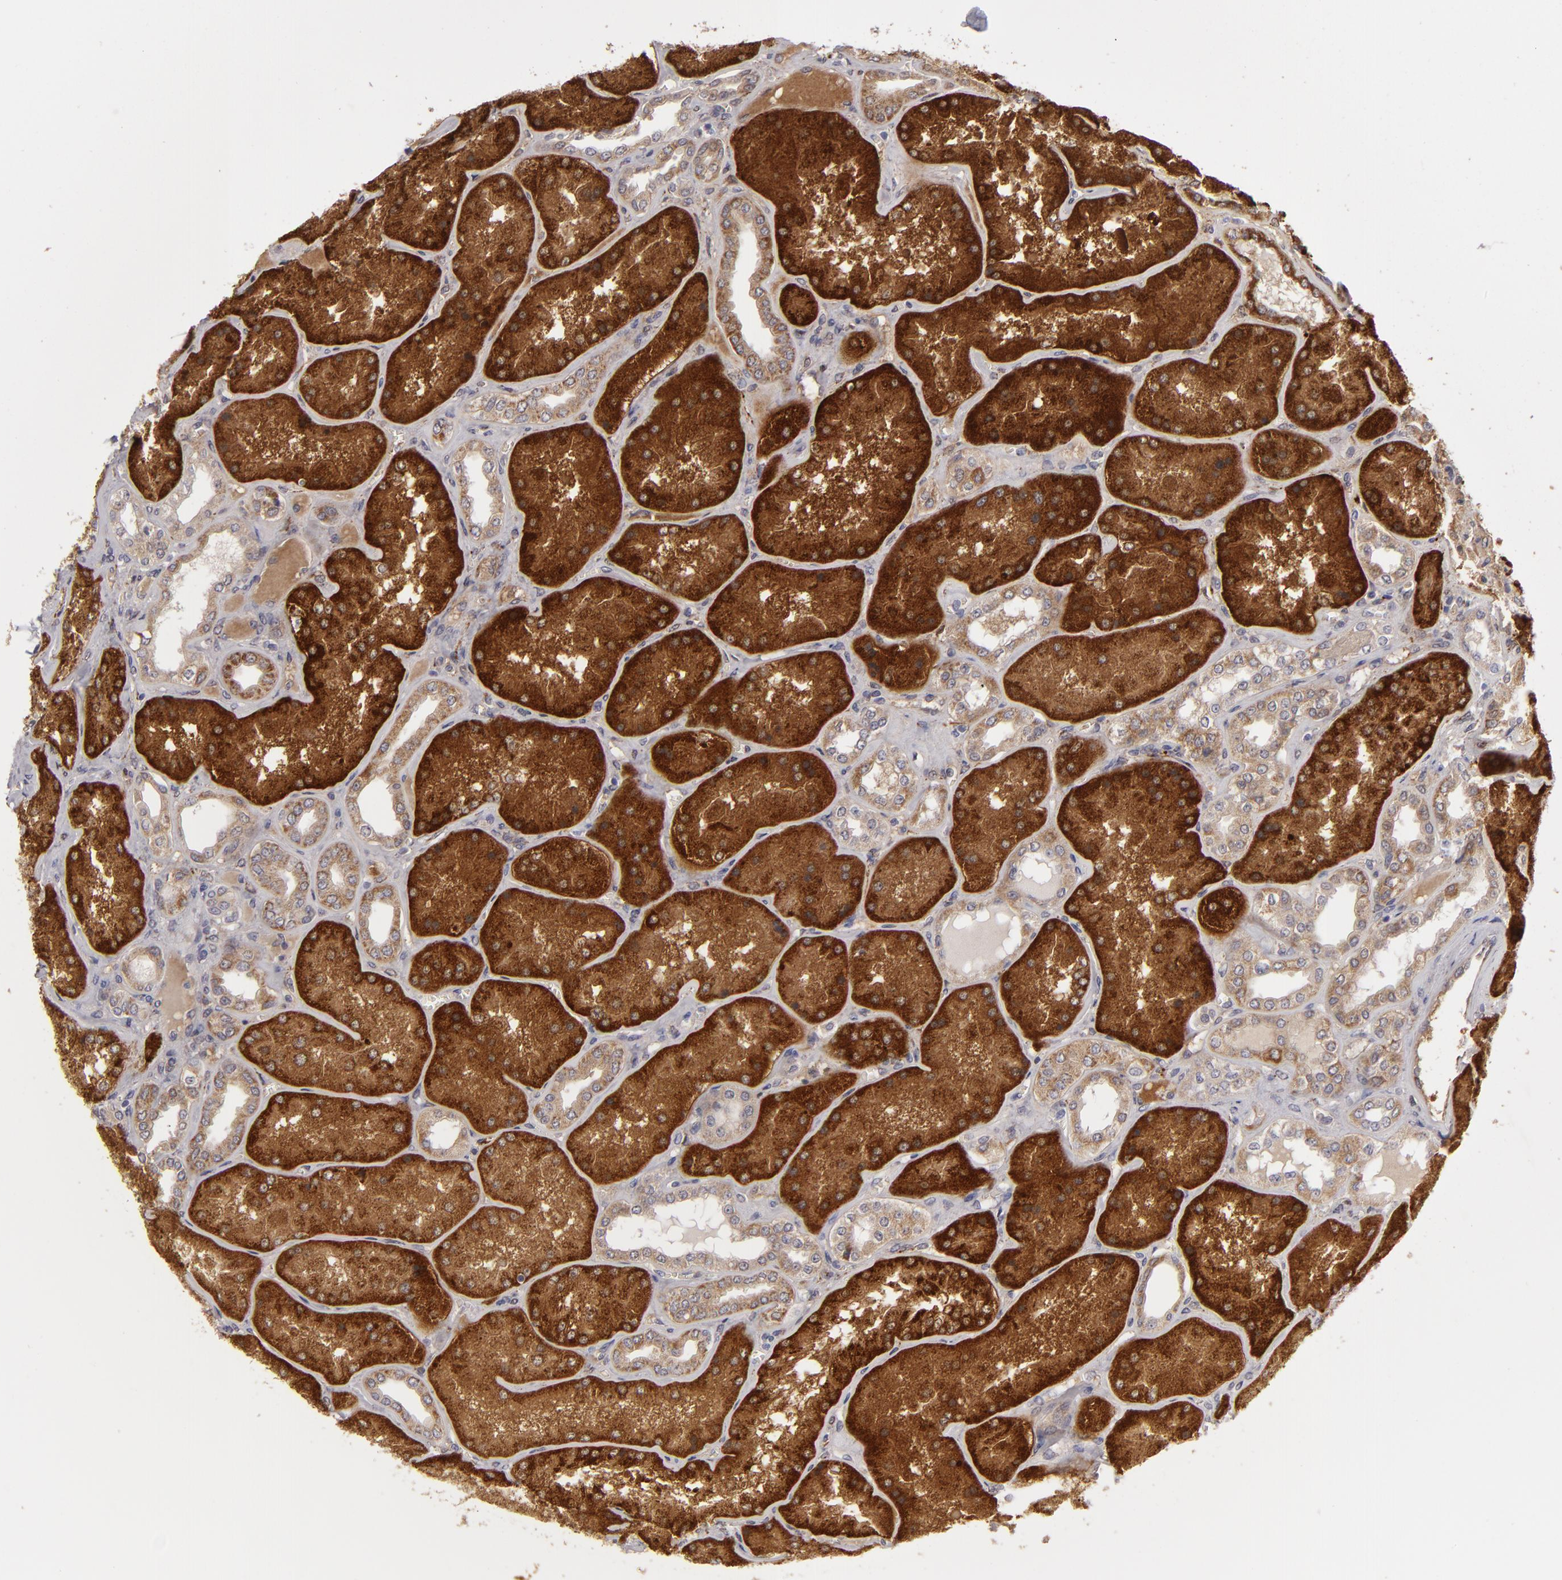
{"staining": {"intensity": "negative", "quantity": "none", "location": "none"}, "tissue": "kidney", "cell_type": "Cells in glomeruli", "image_type": "normal", "snomed": [{"axis": "morphology", "description": "Normal tissue, NOS"}, {"axis": "topography", "description": "Kidney"}], "caption": "DAB (3,3'-diaminobenzidine) immunohistochemical staining of unremarkable kidney displays no significant positivity in cells in glomeruli.", "gene": "ALCAM", "patient": {"sex": "female", "age": 56}}